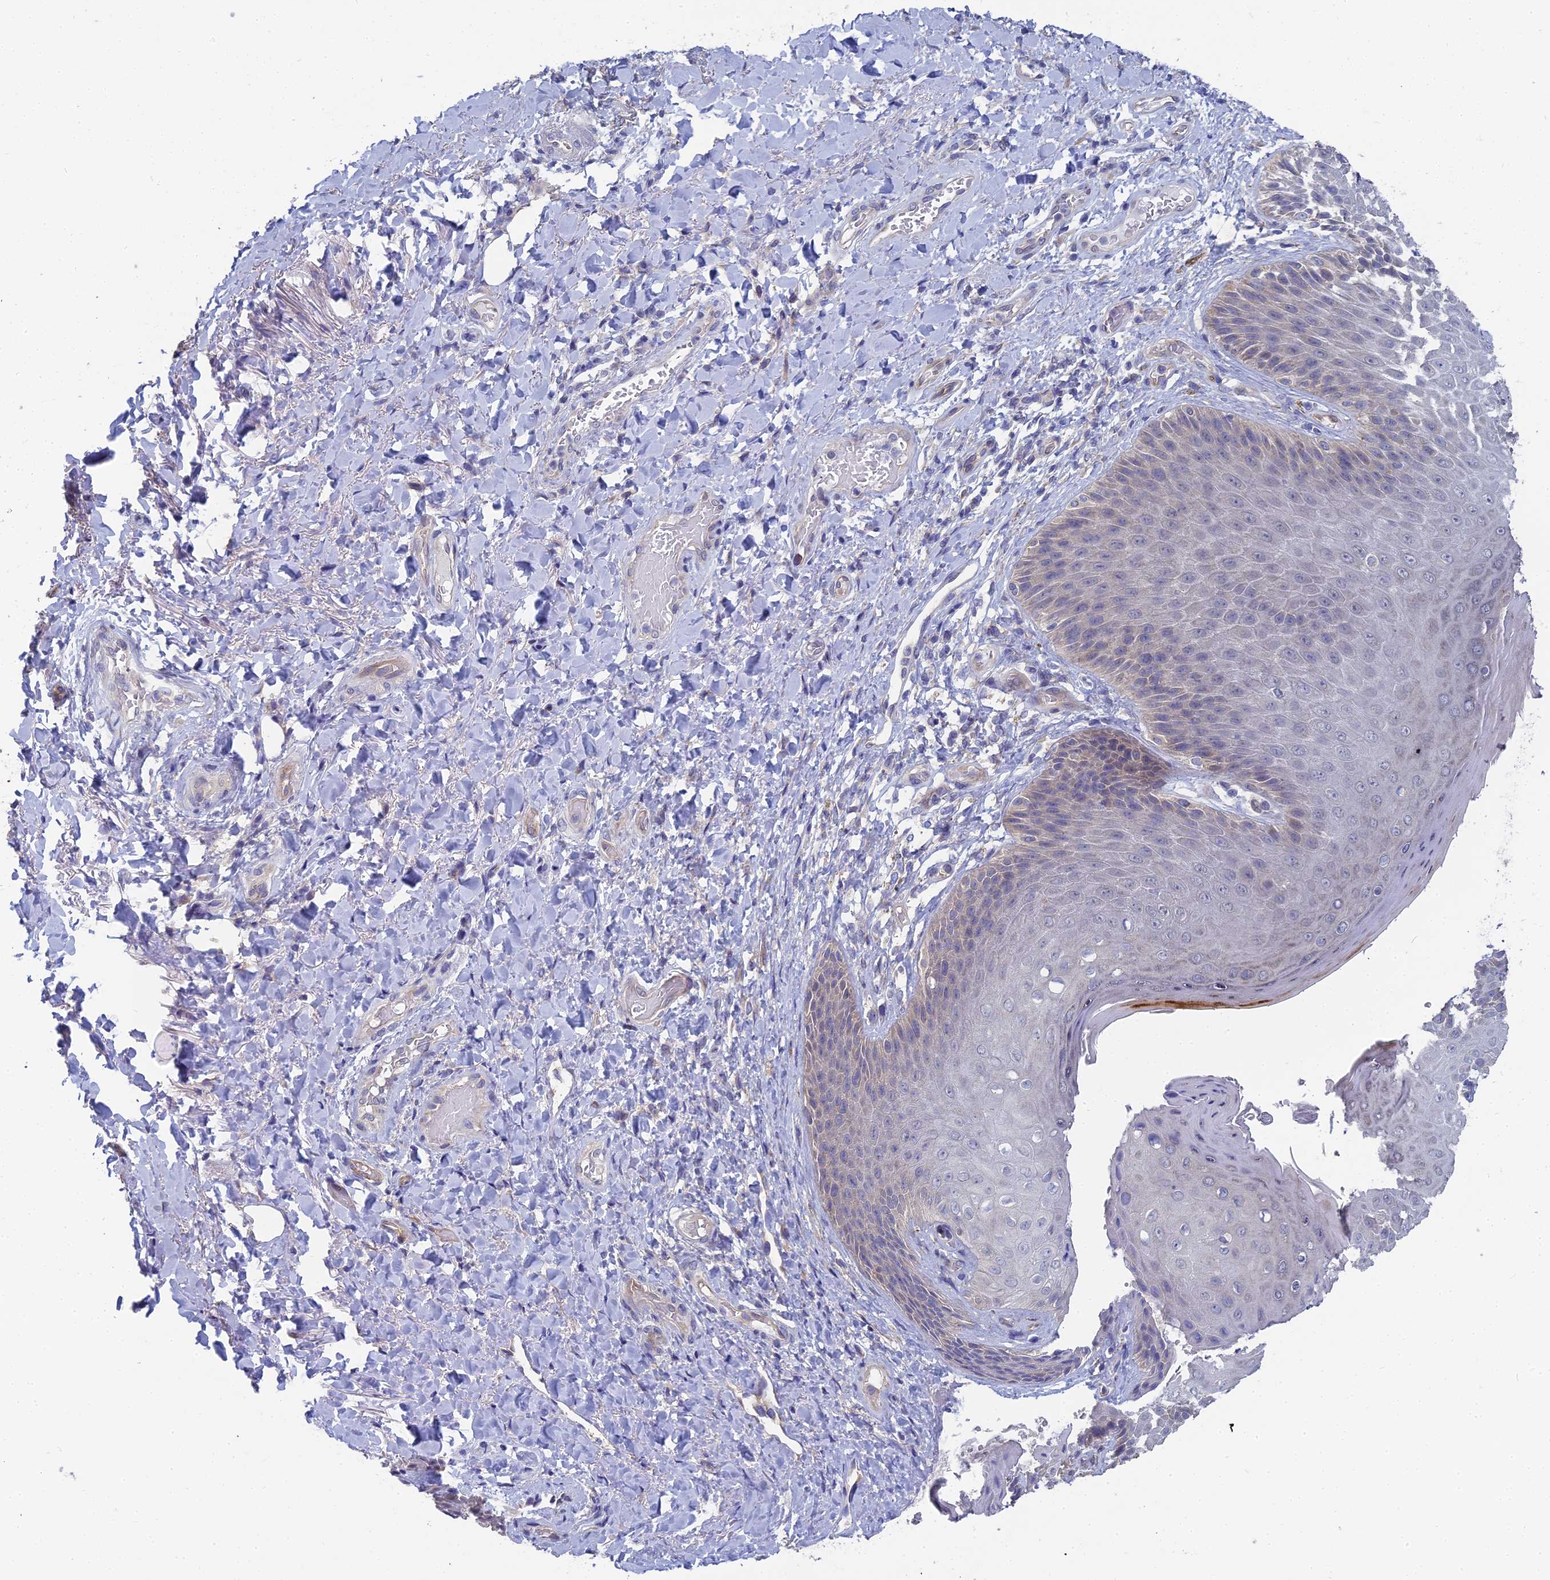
{"staining": {"intensity": "negative", "quantity": "none", "location": "none"}, "tissue": "skin", "cell_type": "Epidermal cells", "image_type": "normal", "snomed": [{"axis": "morphology", "description": "Normal tissue, NOS"}, {"axis": "topography", "description": "Anal"}], "caption": "DAB immunohistochemical staining of unremarkable skin shows no significant positivity in epidermal cells.", "gene": "RDX", "patient": {"sex": "female", "age": 89}}